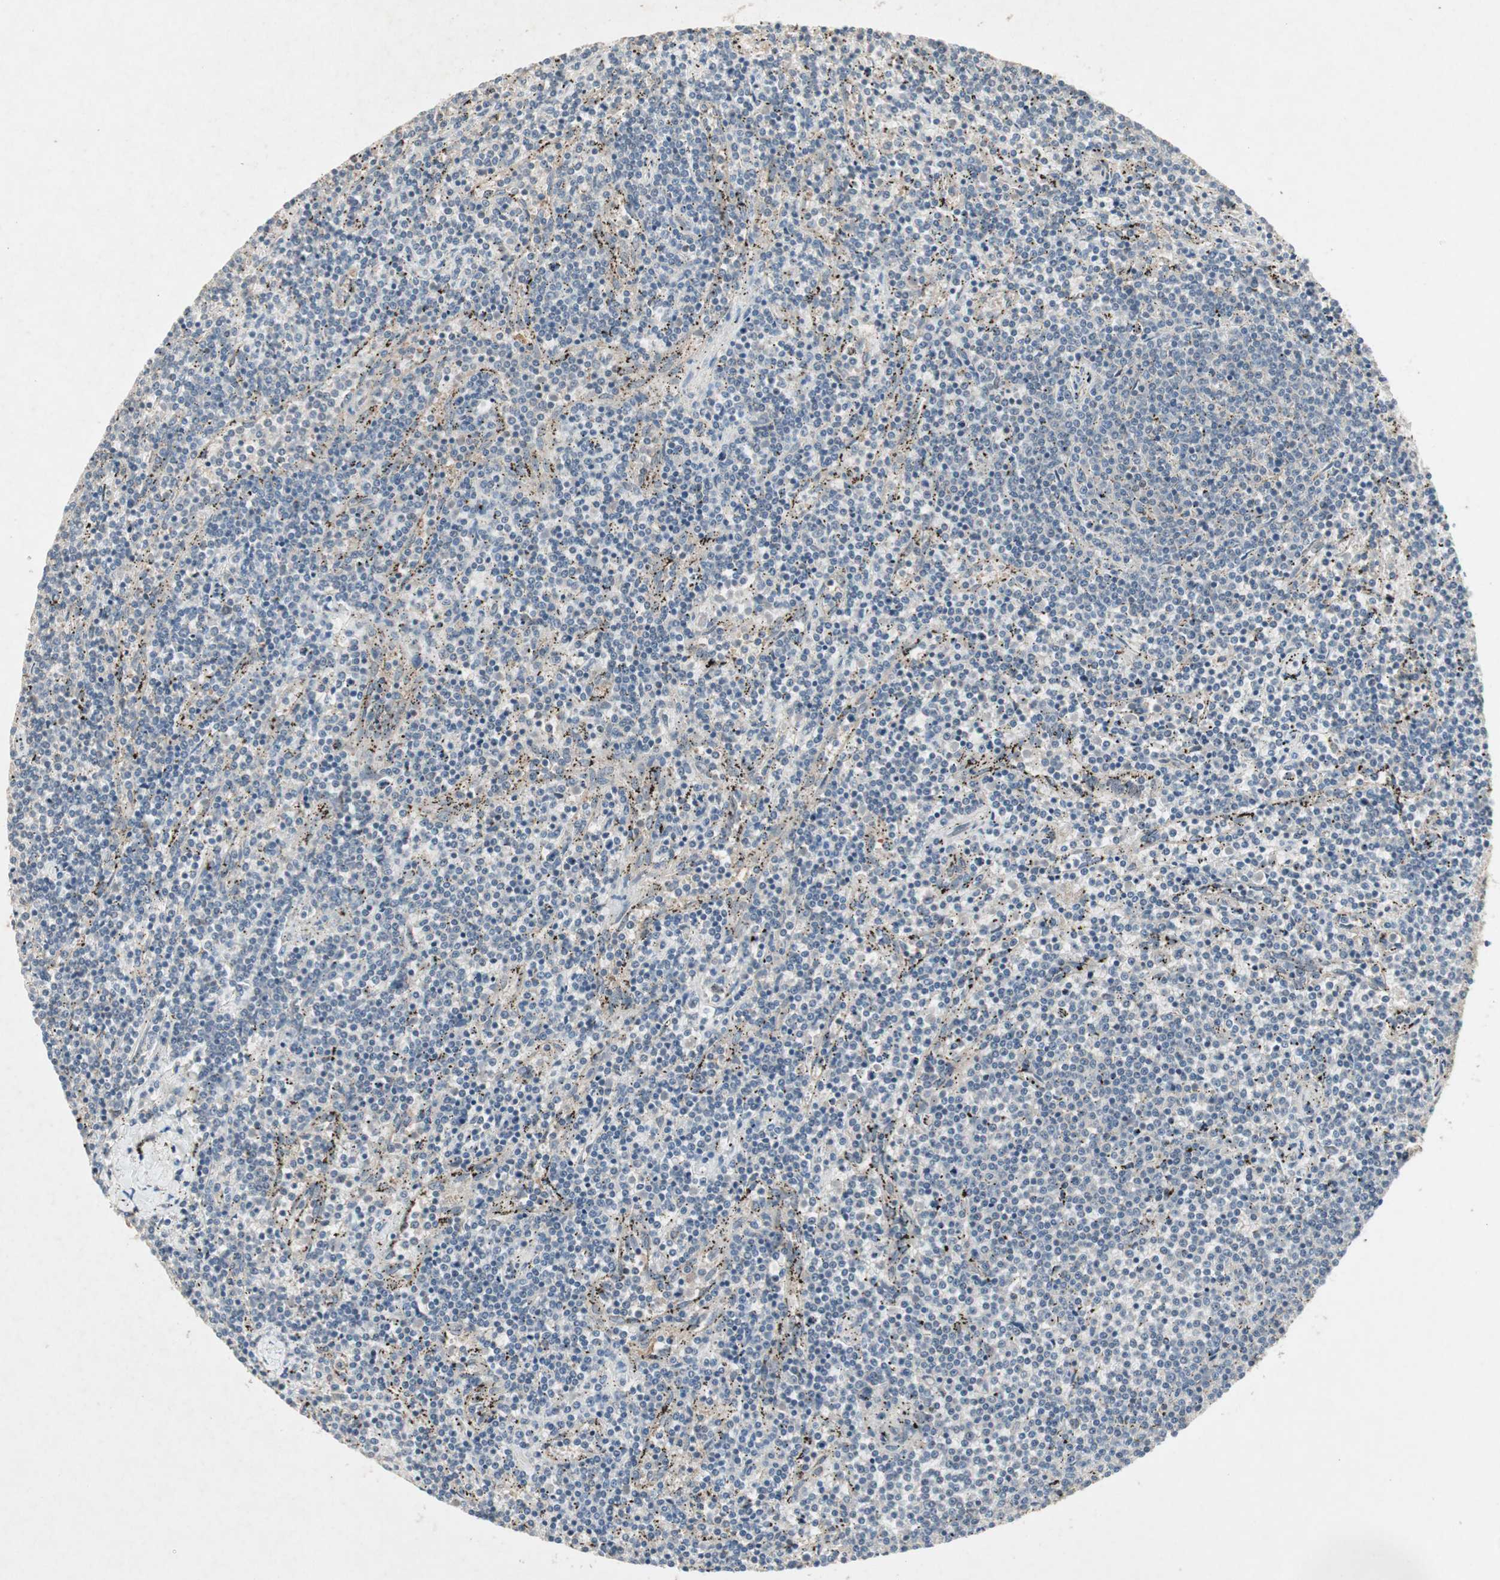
{"staining": {"intensity": "negative", "quantity": "none", "location": "none"}, "tissue": "lymphoma", "cell_type": "Tumor cells", "image_type": "cancer", "snomed": [{"axis": "morphology", "description": "Malignant lymphoma, non-Hodgkin's type, Low grade"}, {"axis": "topography", "description": "Spleen"}], "caption": "Lymphoma was stained to show a protein in brown. There is no significant staining in tumor cells. (Stains: DAB immunohistochemistry with hematoxylin counter stain, Microscopy: brightfield microscopy at high magnification).", "gene": "JMJD7-PLA2G4B", "patient": {"sex": "female", "age": 50}}